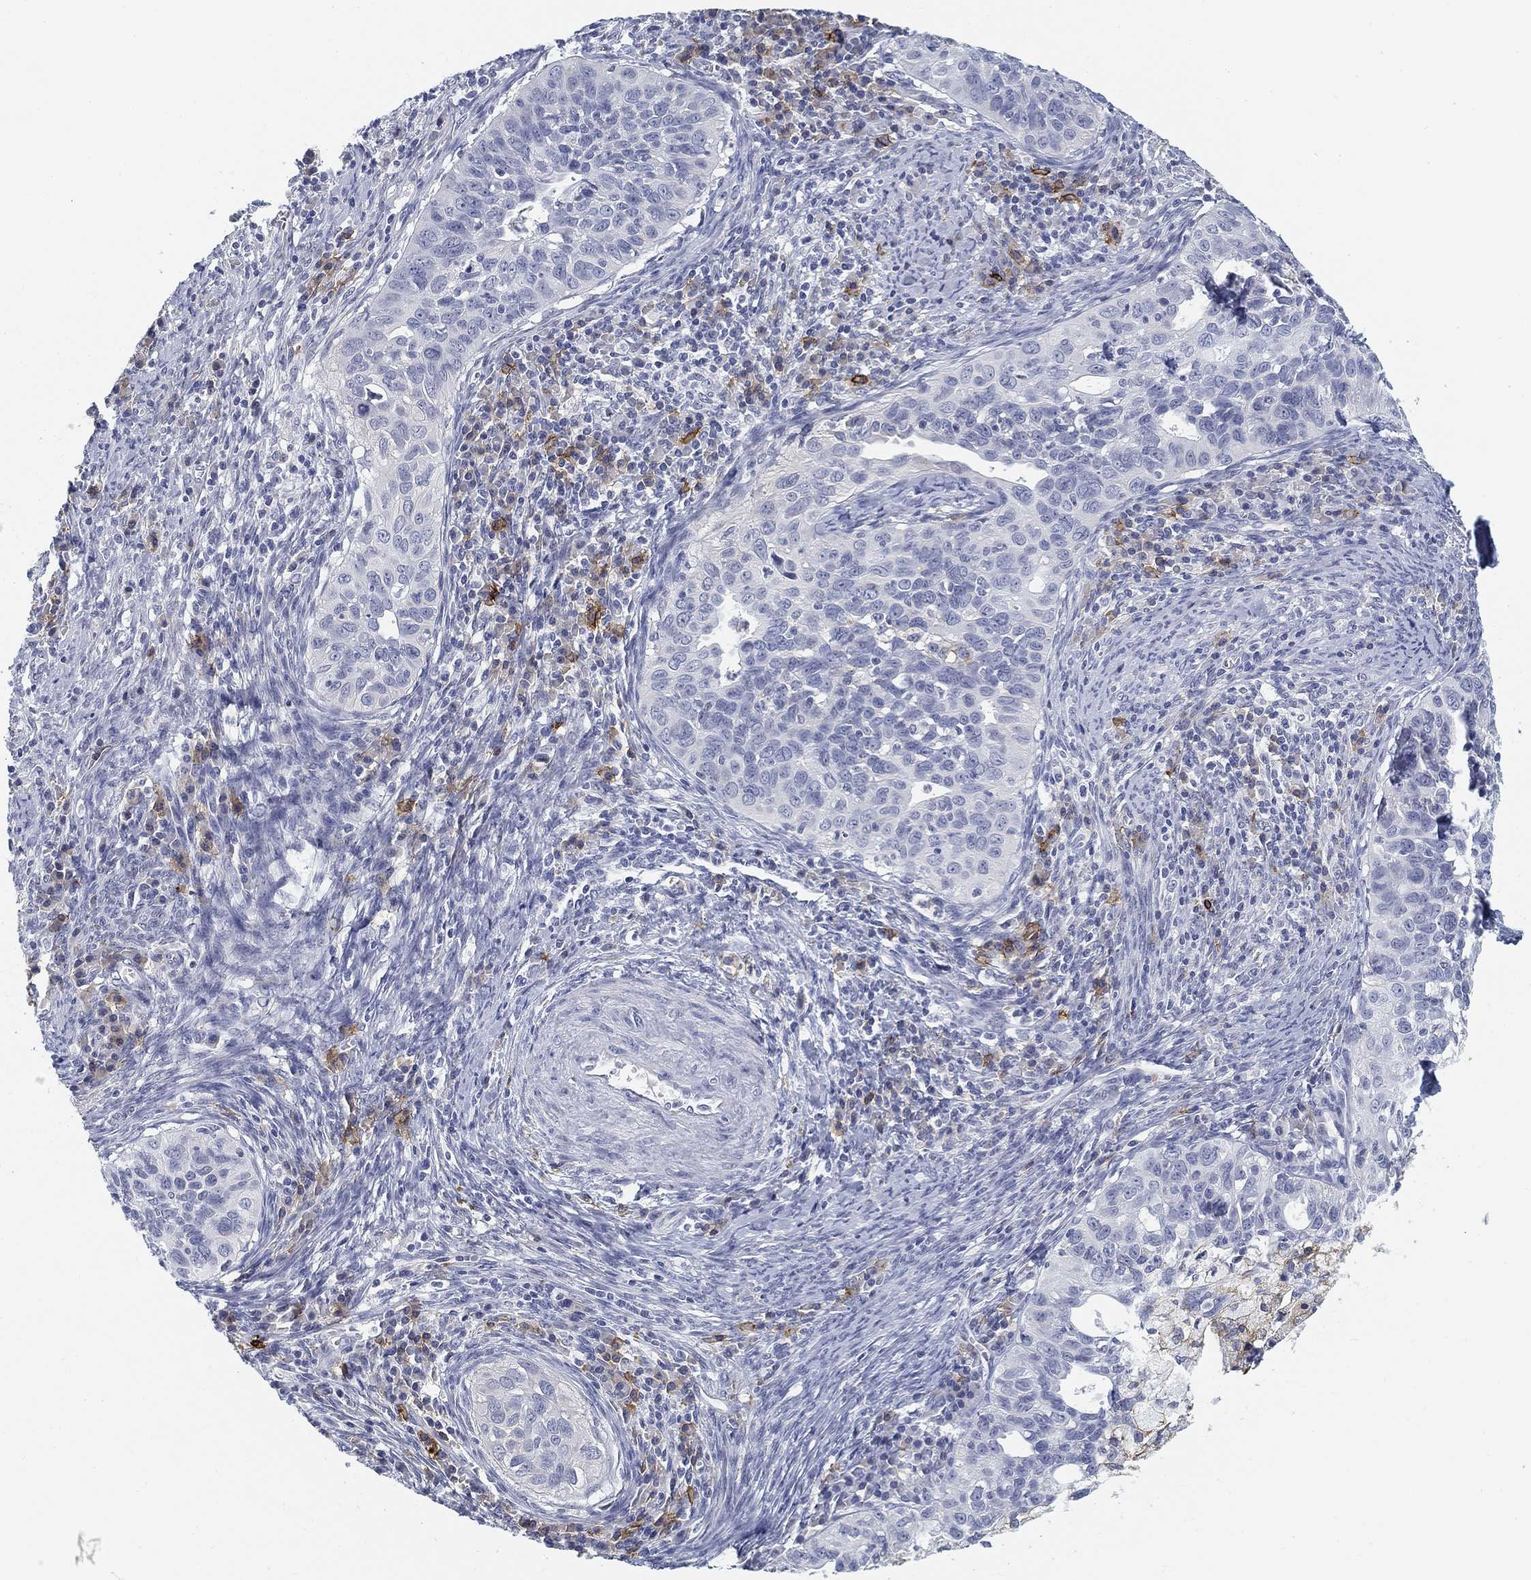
{"staining": {"intensity": "negative", "quantity": "none", "location": "none"}, "tissue": "cervical cancer", "cell_type": "Tumor cells", "image_type": "cancer", "snomed": [{"axis": "morphology", "description": "Squamous cell carcinoma, NOS"}, {"axis": "topography", "description": "Cervix"}], "caption": "DAB immunohistochemical staining of human cervical cancer exhibits no significant staining in tumor cells. The staining was performed using DAB (3,3'-diaminobenzidine) to visualize the protein expression in brown, while the nuclei were stained in blue with hematoxylin (Magnification: 20x).", "gene": "SLC2A5", "patient": {"sex": "female", "age": 26}}